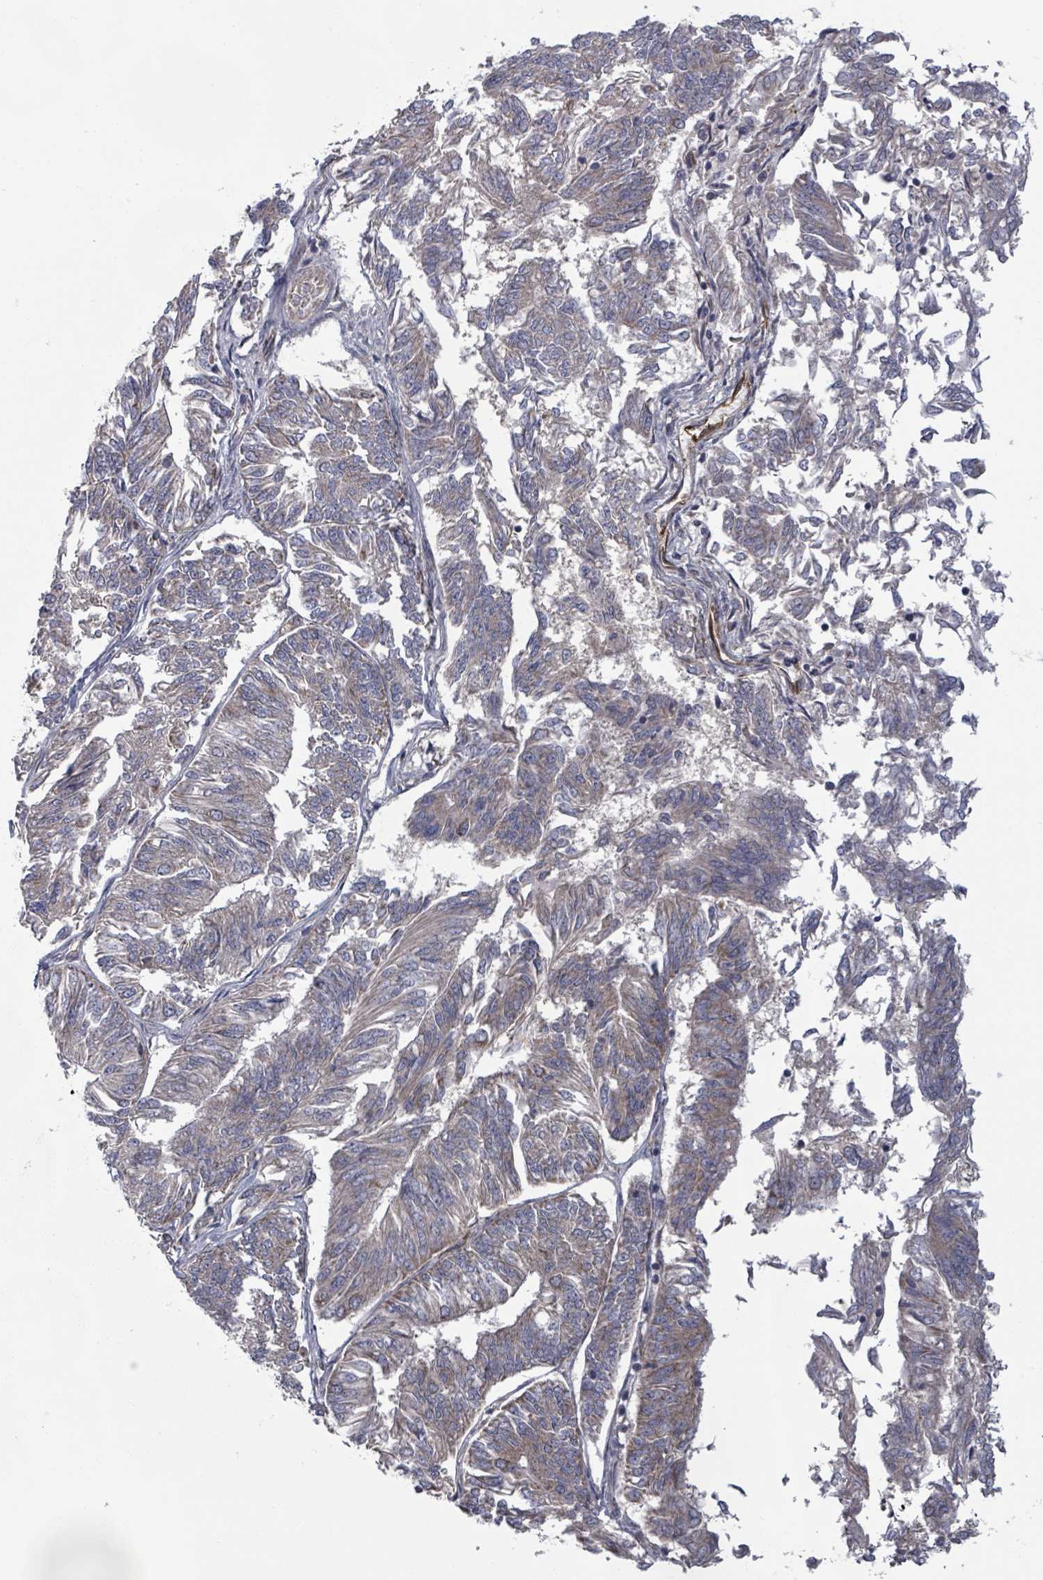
{"staining": {"intensity": "negative", "quantity": "none", "location": "none"}, "tissue": "endometrial cancer", "cell_type": "Tumor cells", "image_type": "cancer", "snomed": [{"axis": "morphology", "description": "Adenocarcinoma, NOS"}, {"axis": "topography", "description": "Endometrium"}], "caption": "High magnification brightfield microscopy of adenocarcinoma (endometrial) stained with DAB (3,3'-diaminobenzidine) (brown) and counterstained with hematoxylin (blue): tumor cells show no significant positivity. The staining is performed using DAB brown chromogen with nuclei counter-stained in using hematoxylin.", "gene": "FKBP1A", "patient": {"sex": "female", "age": 58}}